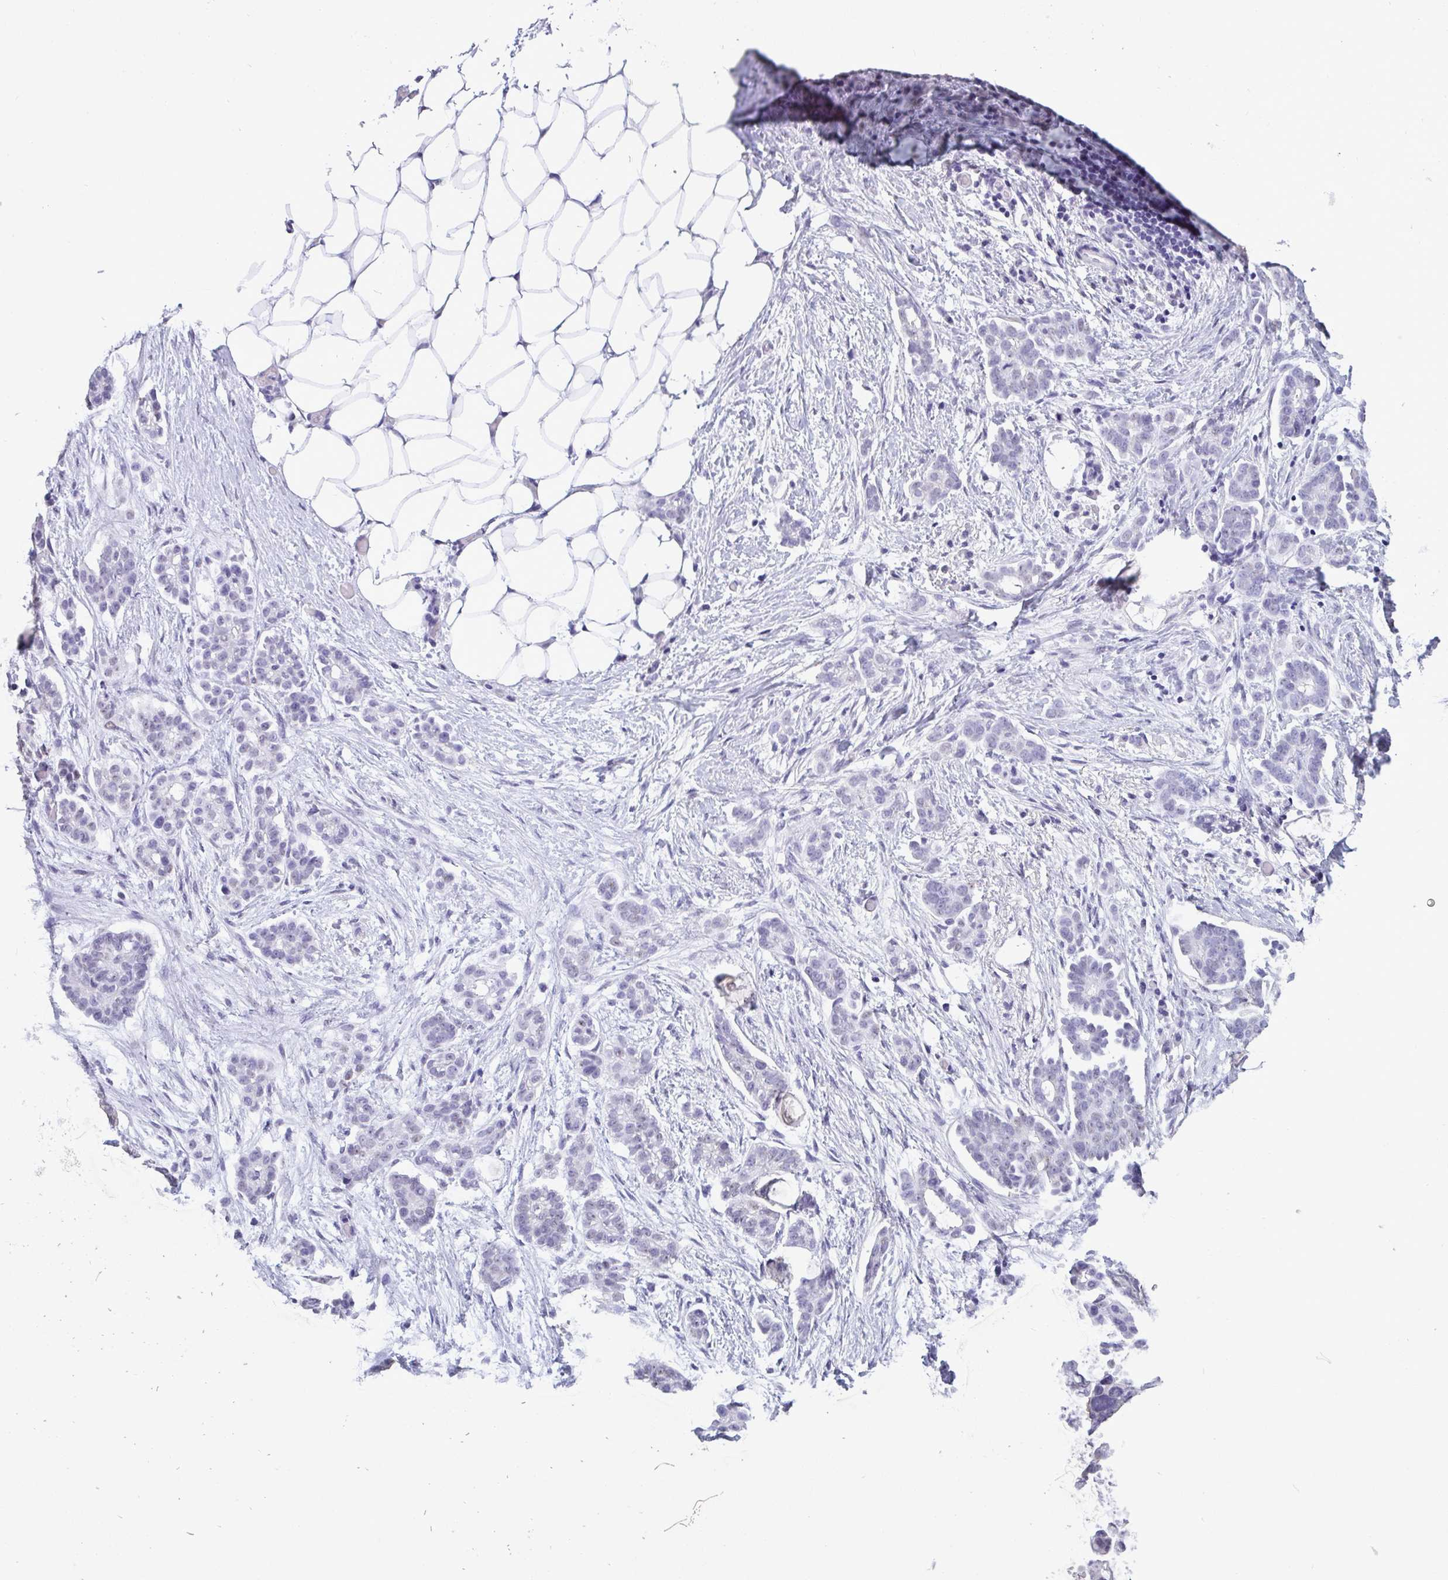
{"staining": {"intensity": "negative", "quantity": "none", "location": "none"}, "tissue": "ovarian cancer", "cell_type": "Tumor cells", "image_type": "cancer", "snomed": [{"axis": "morphology", "description": "Cystadenocarcinoma, serous, NOS"}, {"axis": "topography", "description": "Ovary"}], "caption": "Immunohistochemical staining of ovarian cancer shows no significant staining in tumor cells.", "gene": "SEMA6B", "patient": {"sex": "female", "age": 50}}